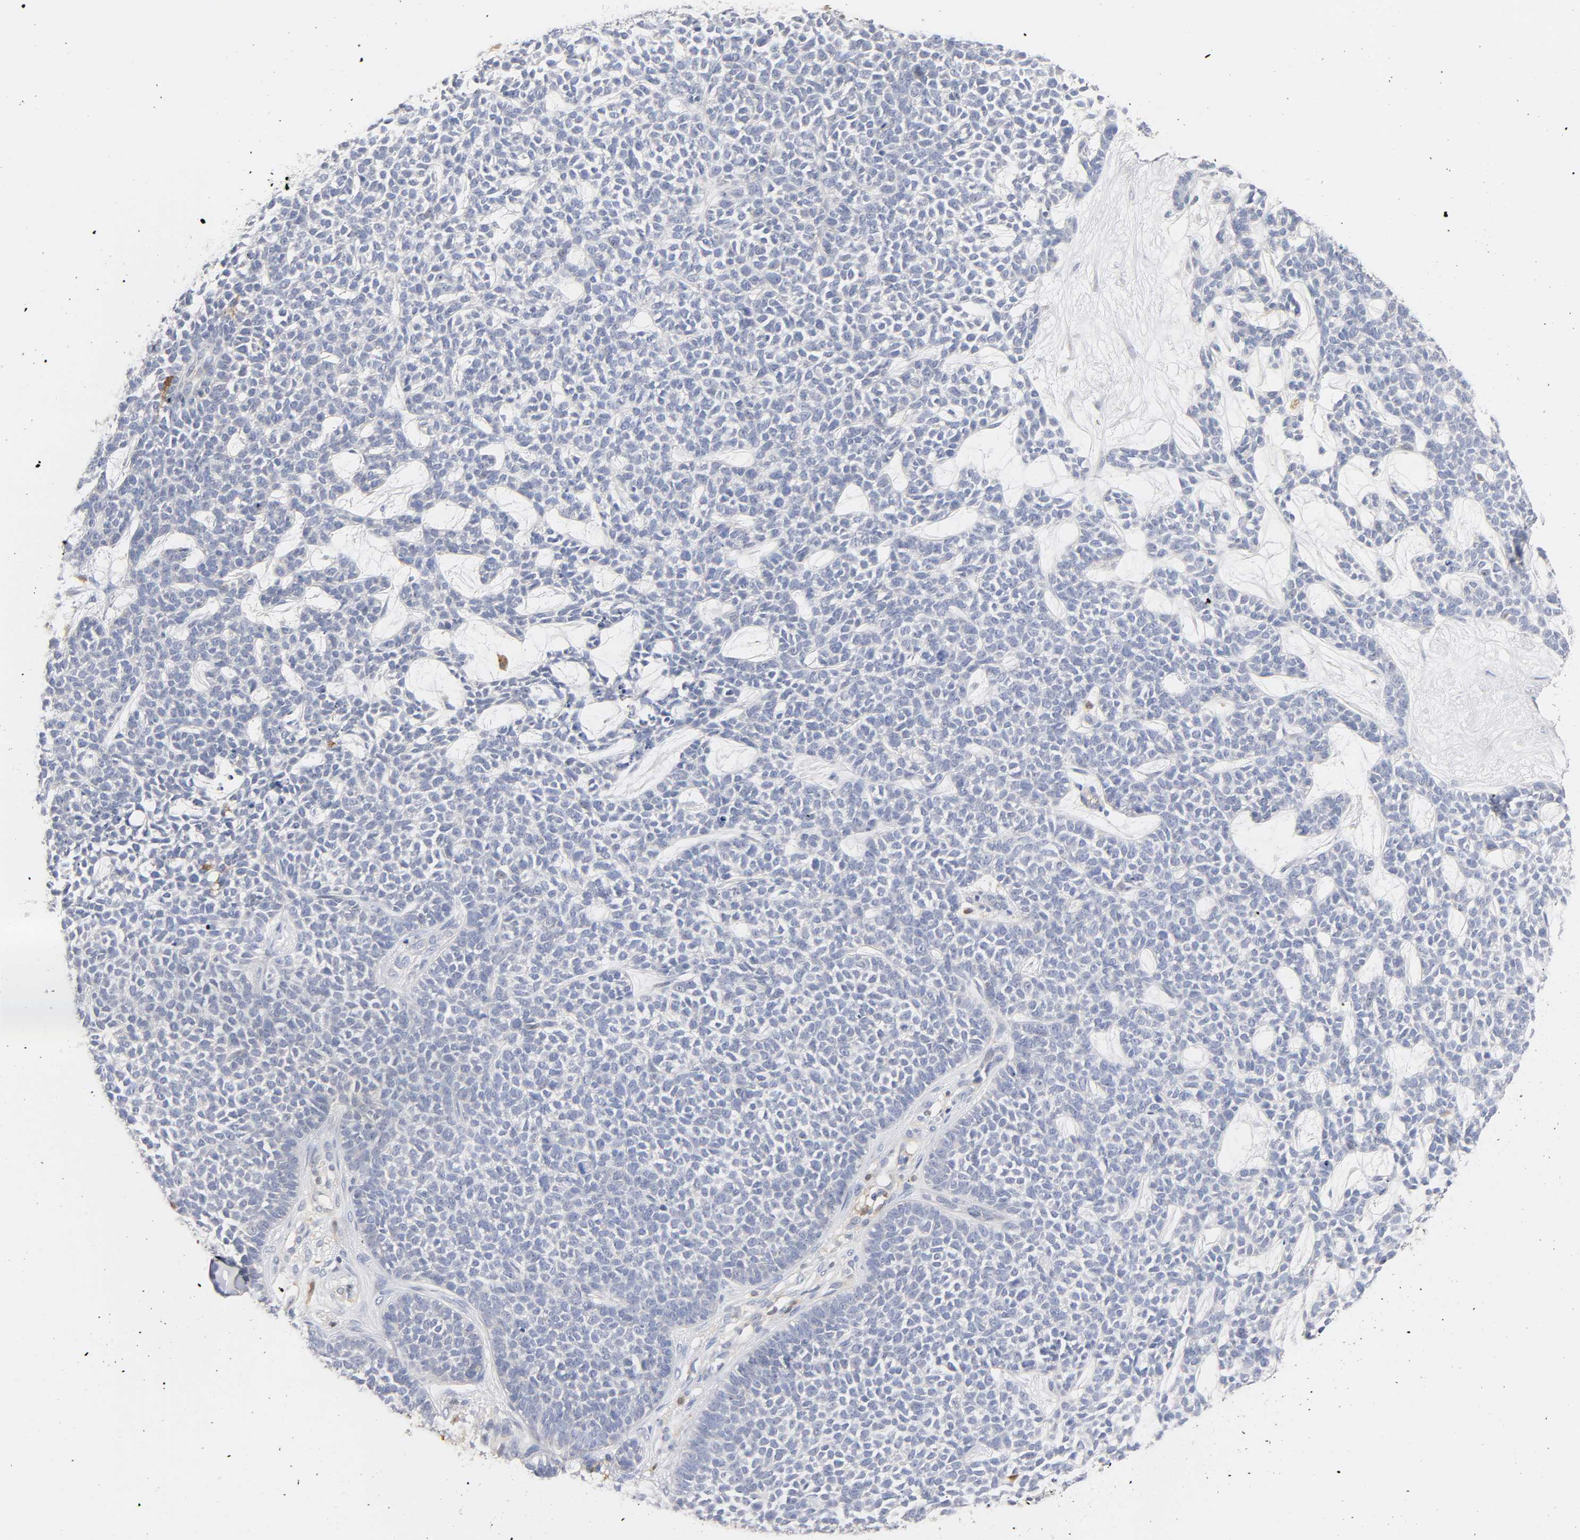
{"staining": {"intensity": "negative", "quantity": "none", "location": "none"}, "tissue": "skin cancer", "cell_type": "Tumor cells", "image_type": "cancer", "snomed": [{"axis": "morphology", "description": "Basal cell carcinoma"}, {"axis": "topography", "description": "Skin"}], "caption": "A histopathology image of skin basal cell carcinoma stained for a protein displays no brown staining in tumor cells.", "gene": "IL18", "patient": {"sex": "female", "age": 84}}